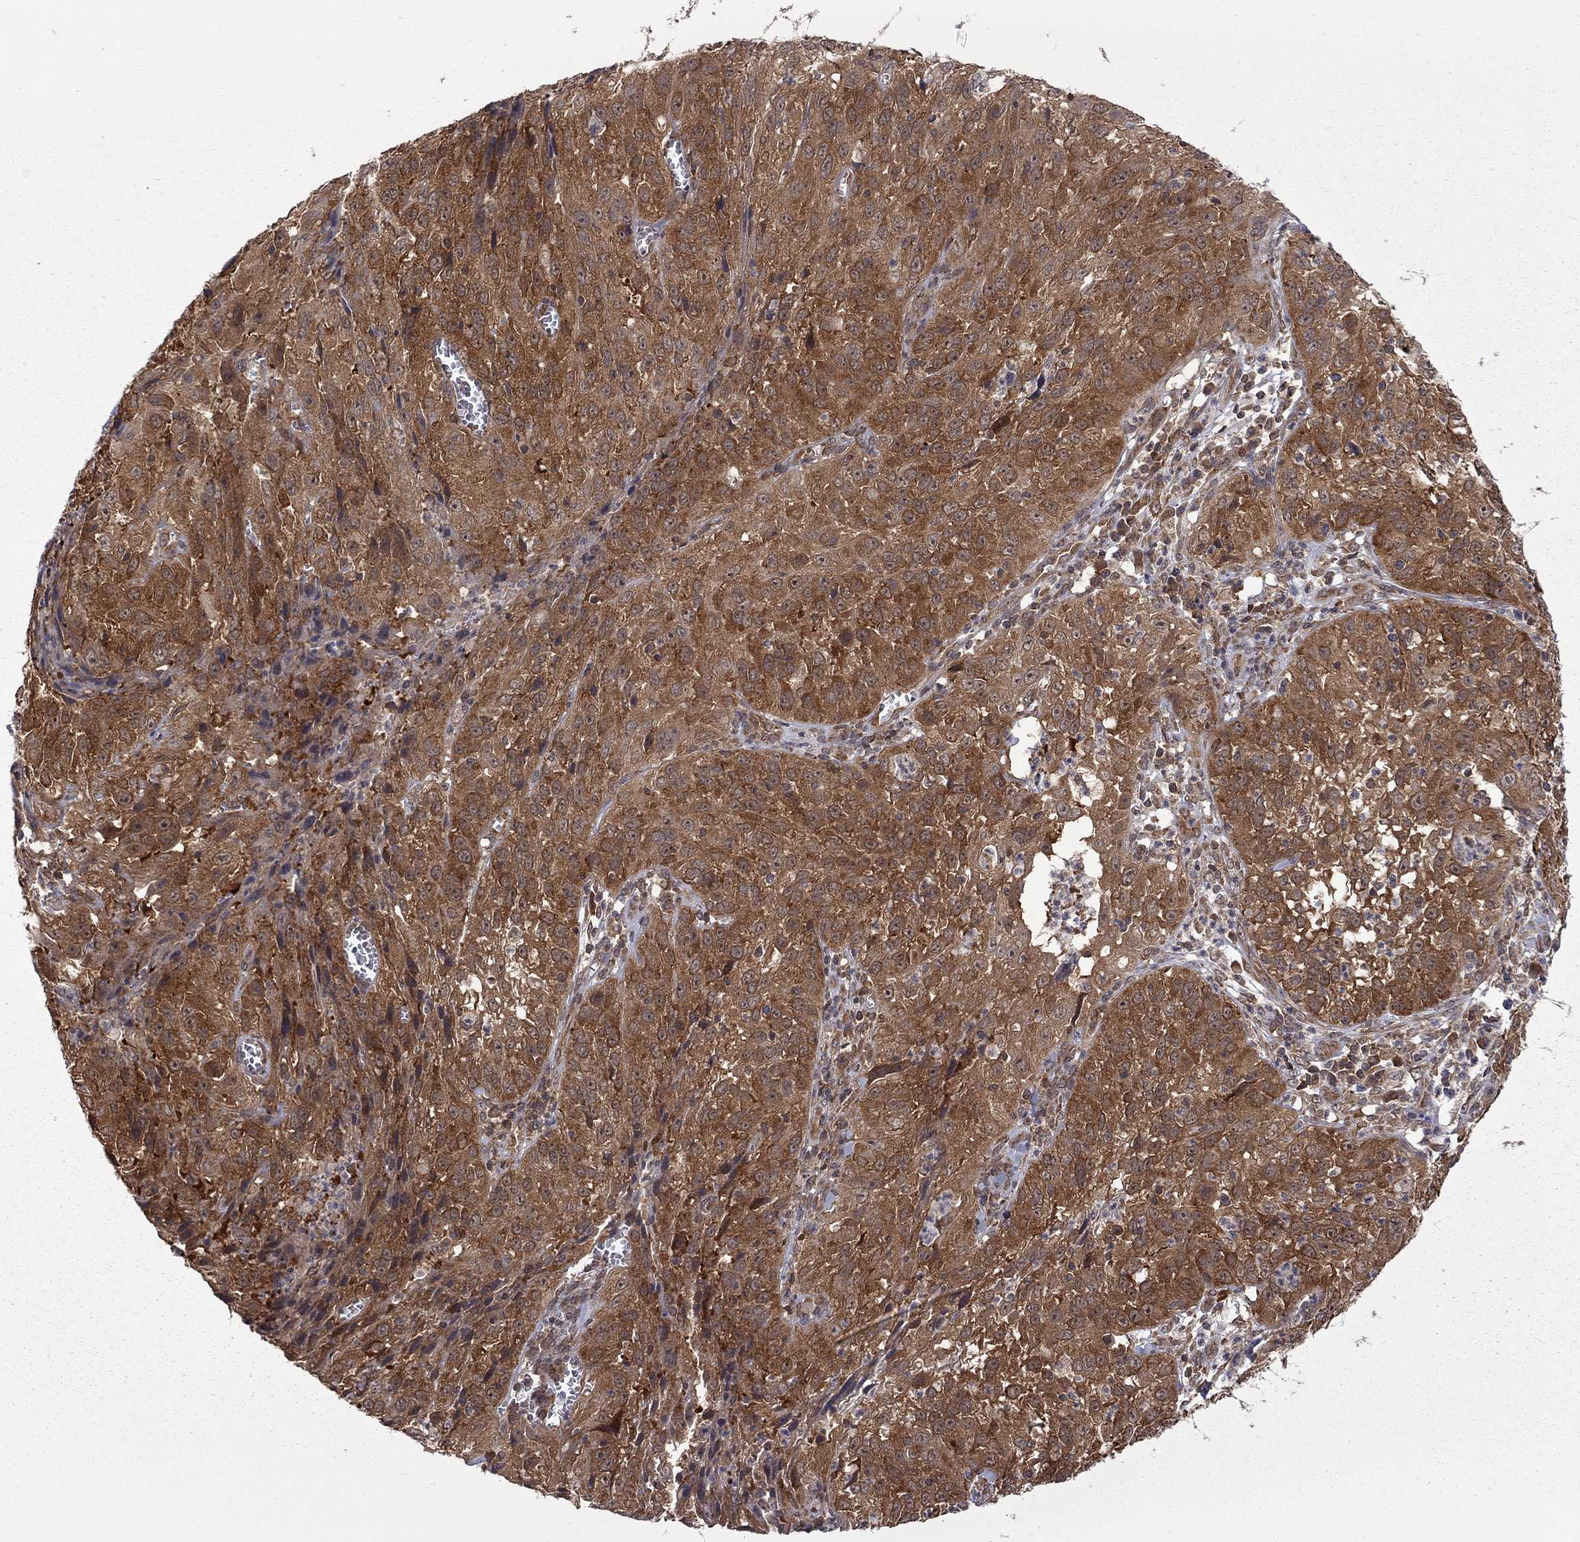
{"staining": {"intensity": "strong", "quantity": ">75%", "location": "cytoplasmic/membranous"}, "tissue": "cervical cancer", "cell_type": "Tumor cells", "image_type": "cancer", "snomed": [{"axis": "morphology", "description": "Squamous cell carcinoma, NOS"}, {"axis": "topography", "description": "Cervix"}], "caption": "Protein staining demonstrates strong cytoplasmic/membranous positivity in approximately >75% of tumor cells in cervical cancer (squamous cell carcinoma).", "gene": "NAA50", "patient": {"sex": "female", "age": 32}}